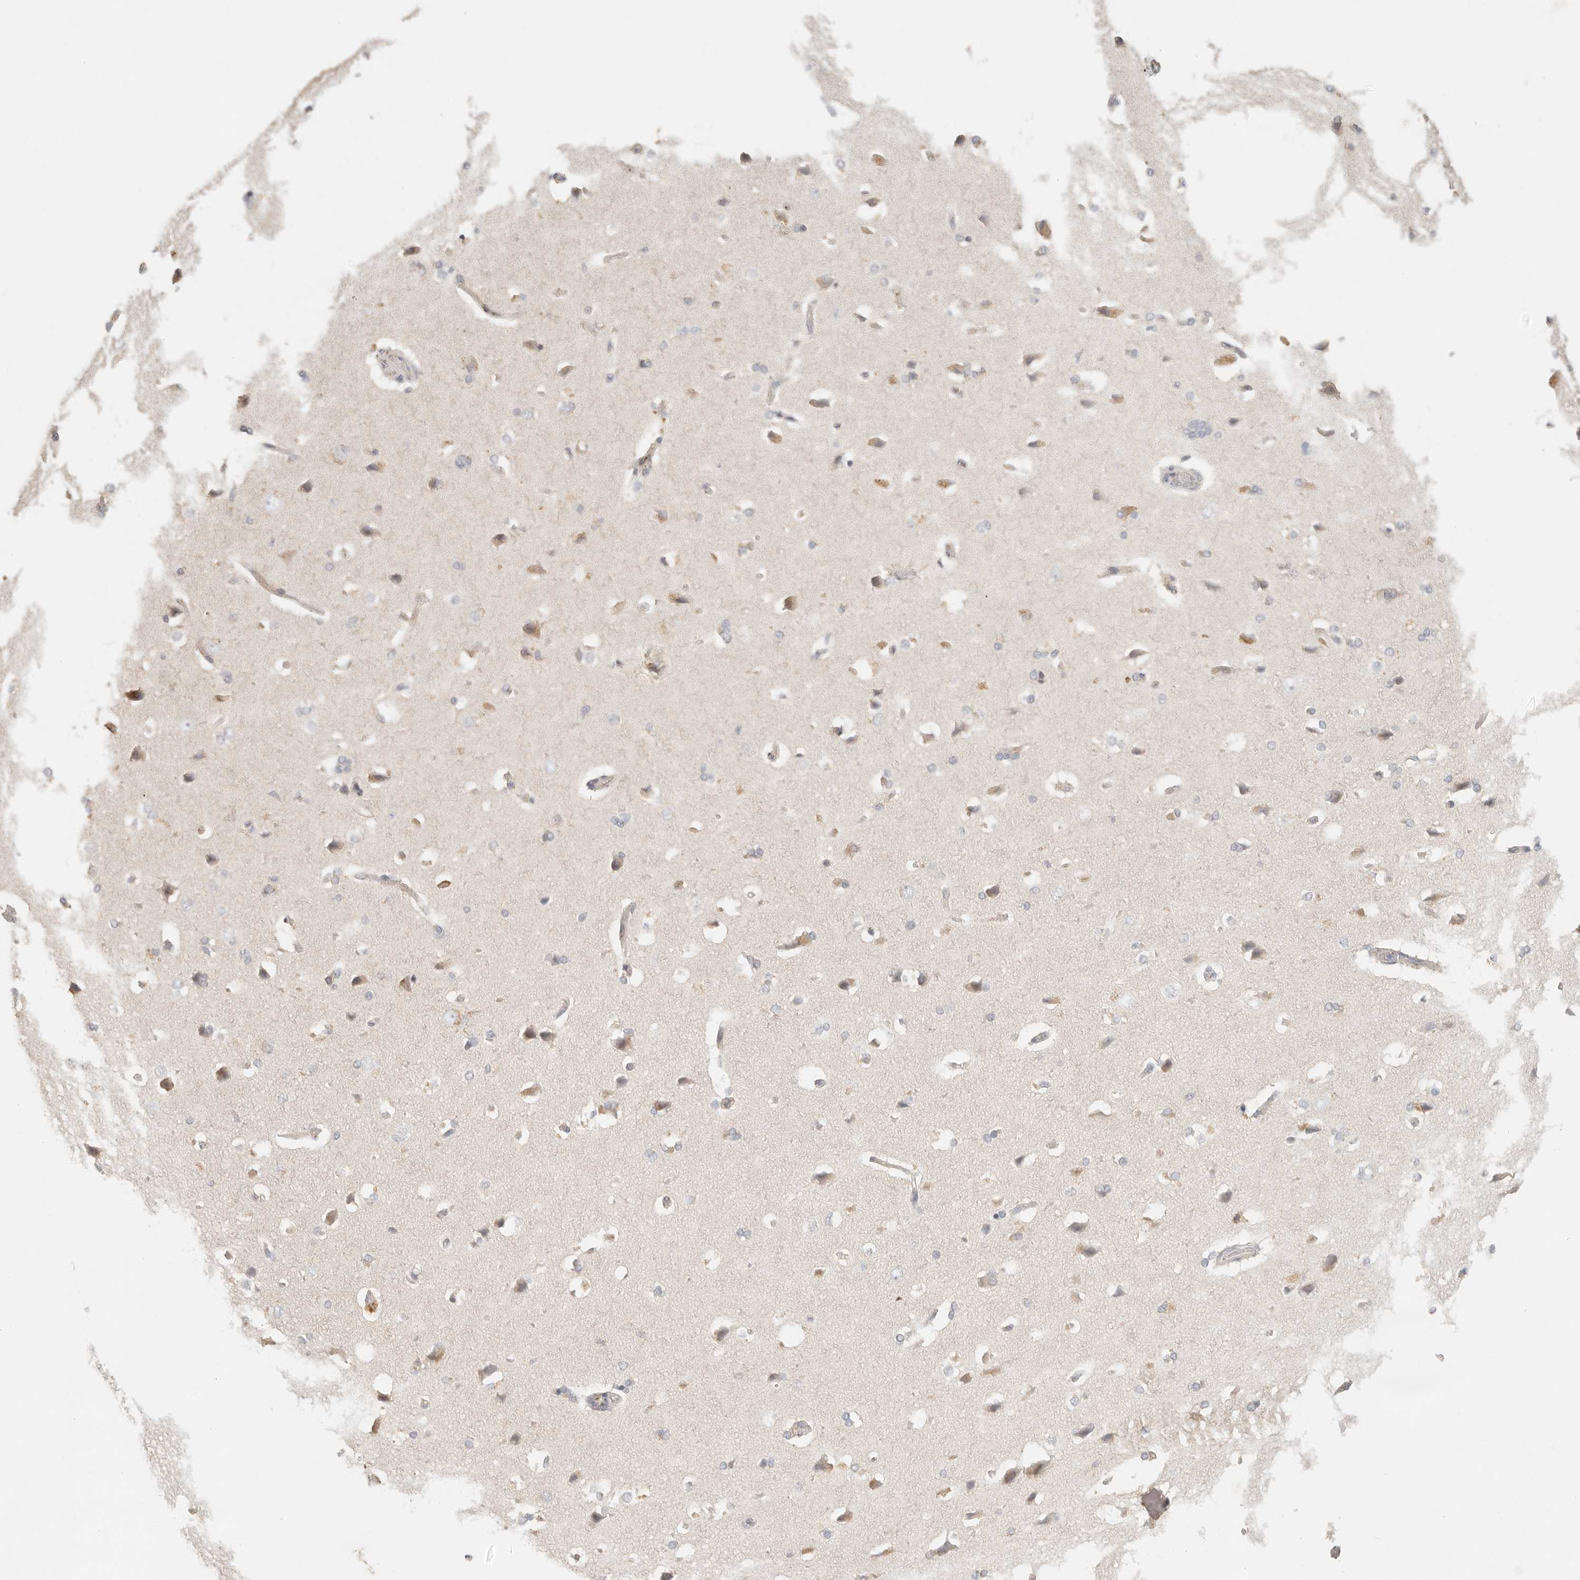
{"staining": {"intensity": "negative", "quantity": "none", "location": "none"}, "tissue": "cerebral cortex", "cell_type": "Endothelial cells", "image_type": "normal", "snomed": [{"axis": "morphology", "description": "Normal tissue, NOS"}, {"axis": "topography", "description": "Cerebral cortex"}], "caption": "This is an immunohistochemistry (IHC) histopathology image of benign human cerebral cortex. There is no staining in endothelial cells.", "gene": "CEP120", "patient": {"sex": "male", "age": 62}}